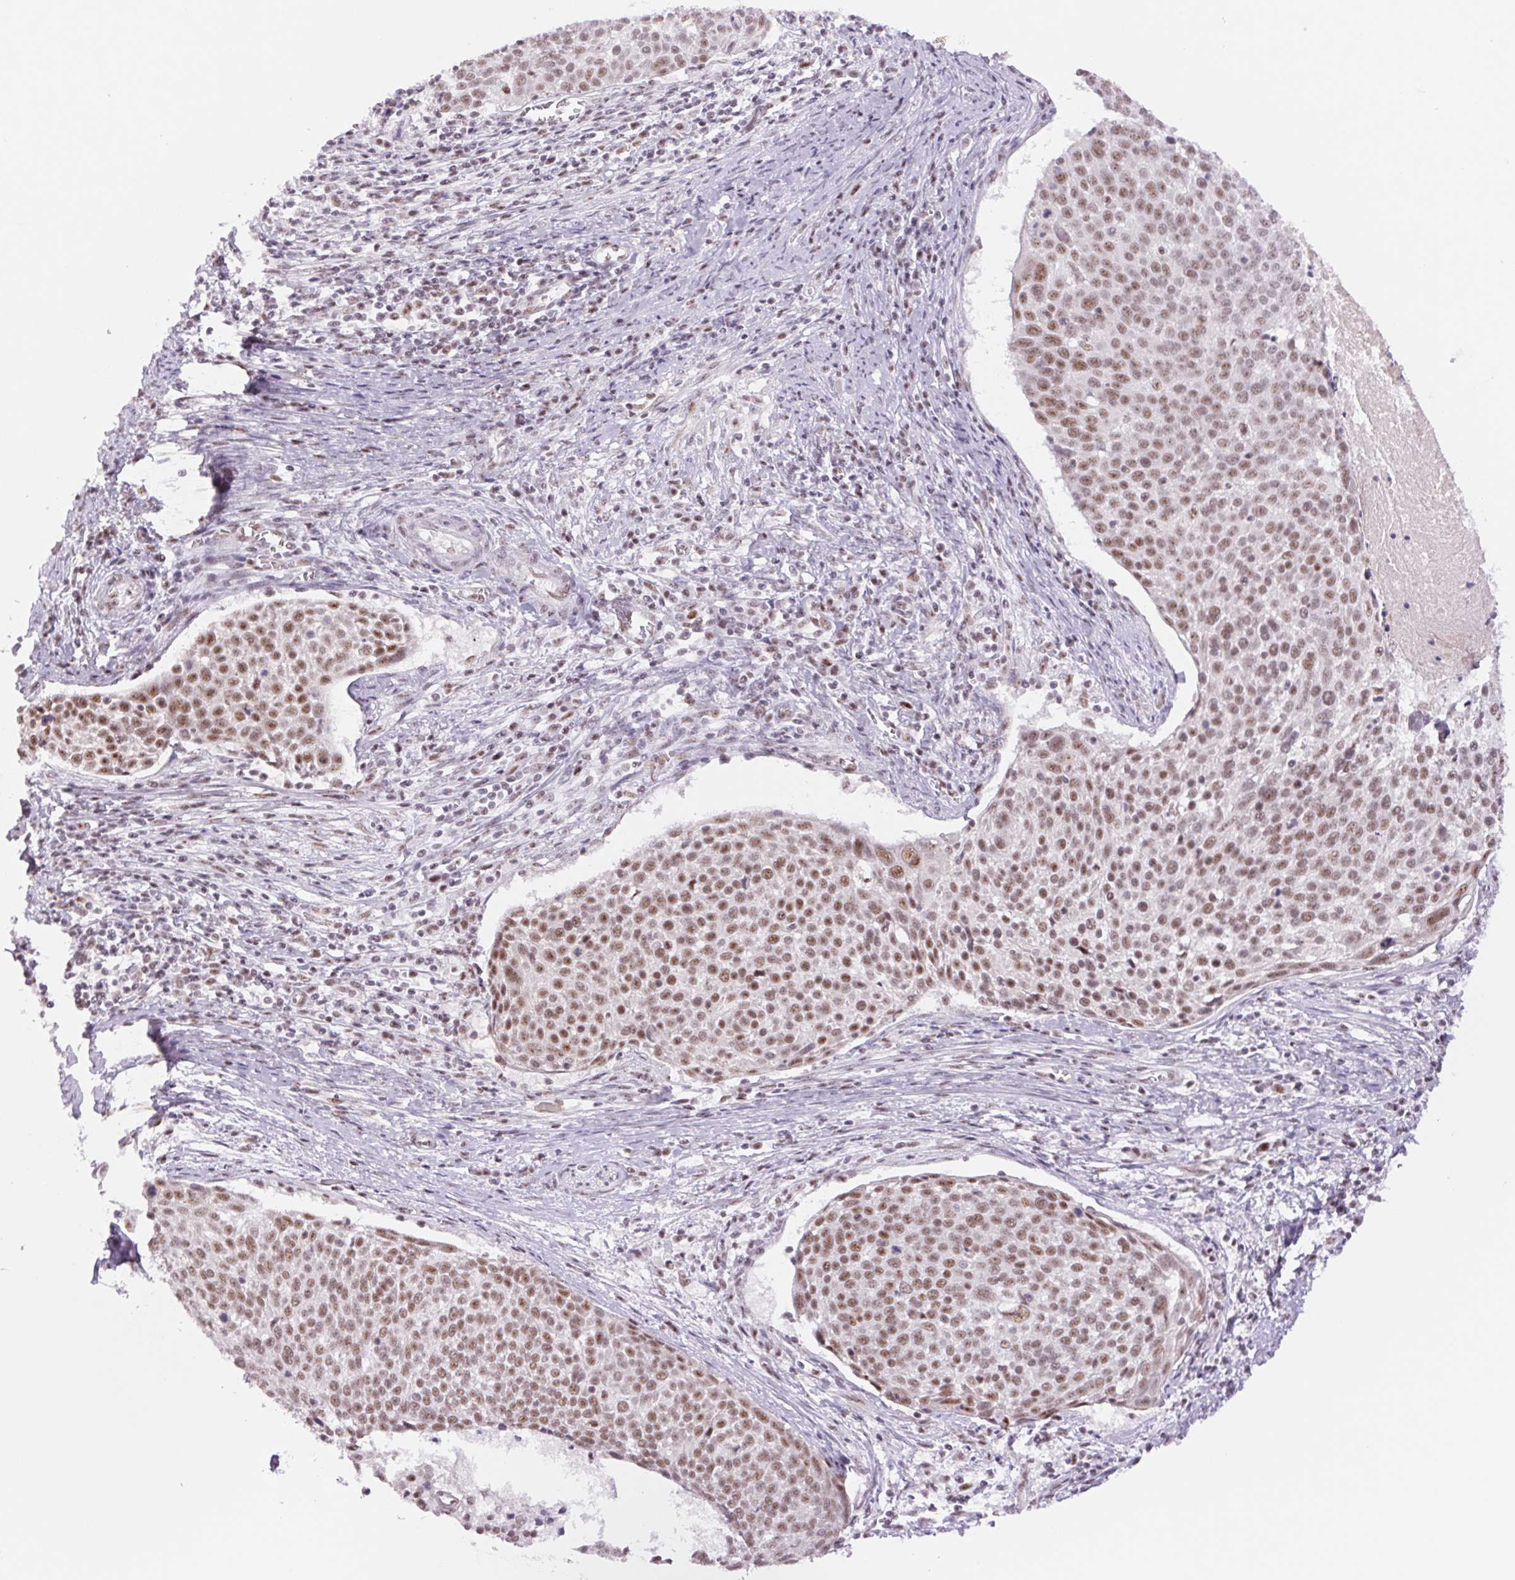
{"staining": {"intensity": "moderate", "quantity": ">75%", "location": "nuclear"}, "tissue": "cervical cancer", "cell_type": "Tumor cells", "image_type": "cancer", "snomed": [{"axis": "morphology", "description": "Squamous cell carcinoma, NOS"}, {"axis": "topography", "description": "Cervix"}], "caption": "There is medium levels of moderate nuclear staining in tumor cells of cervical cancer, as demonstrated by immunohistochemical staining (brown color).", "gene": "ZC3H14", "patient": {"sex": "female", "age": 39}}